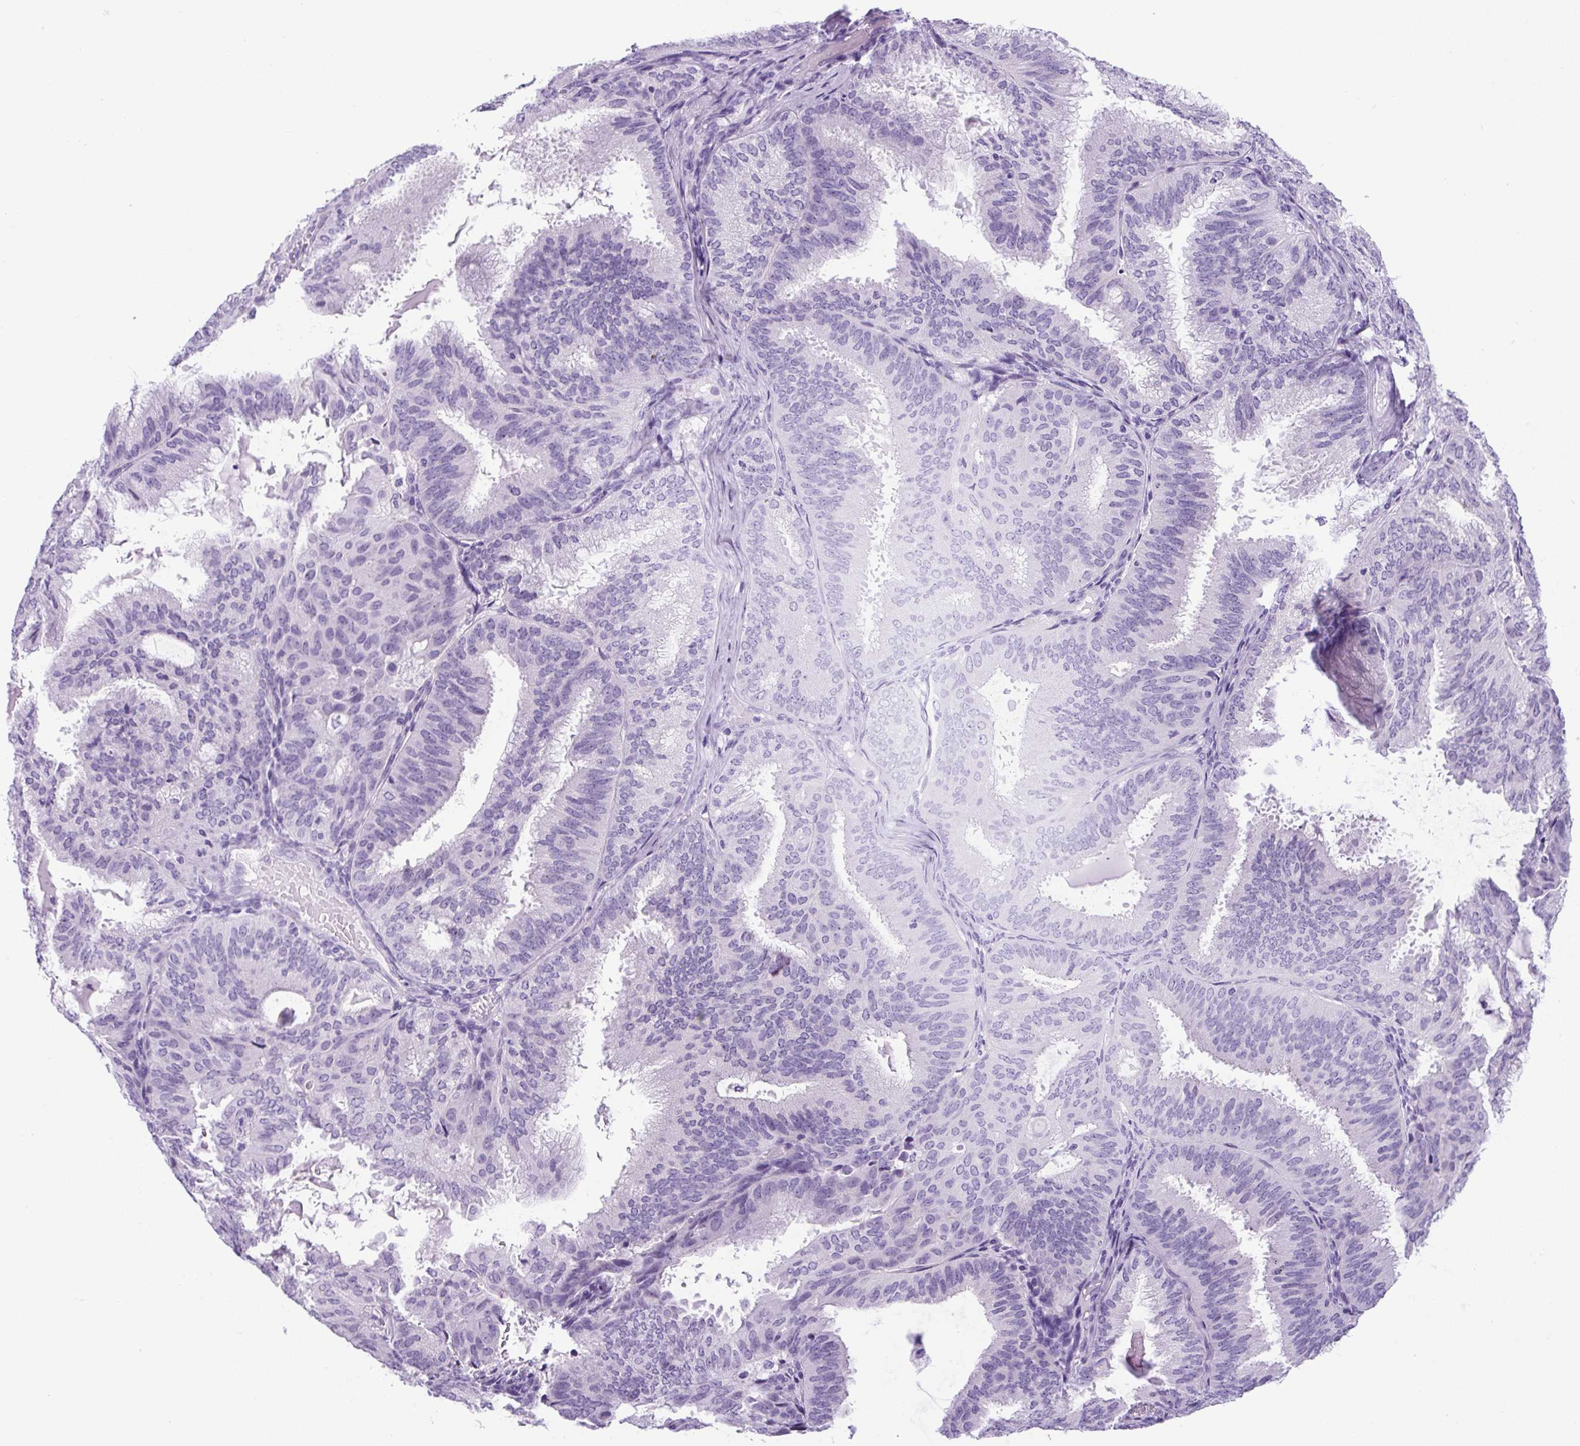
{"staining": {"intensity": "negative", "quantity": "none", "location": "none"}, "tissue": "endometrial cancer", "cell_type": "Tumor cells", "image_type": "cancer", "snomed": [{"axis": "morphology", "description": "Adenocarcinoma, NOS"}, {"axis": "topography", "description": "Endometrium"}], "caption": "The micrograph reveals no staining of tumor cells in adenocarcinoma (endometrial). Brightfield microscopy of immunohistochemistry stained with DAB (brown) and hematoxylin (blue), captured at high magnification.", "gene": "ADAMTS19", "patient": {"sex": "female", "age": 49}}